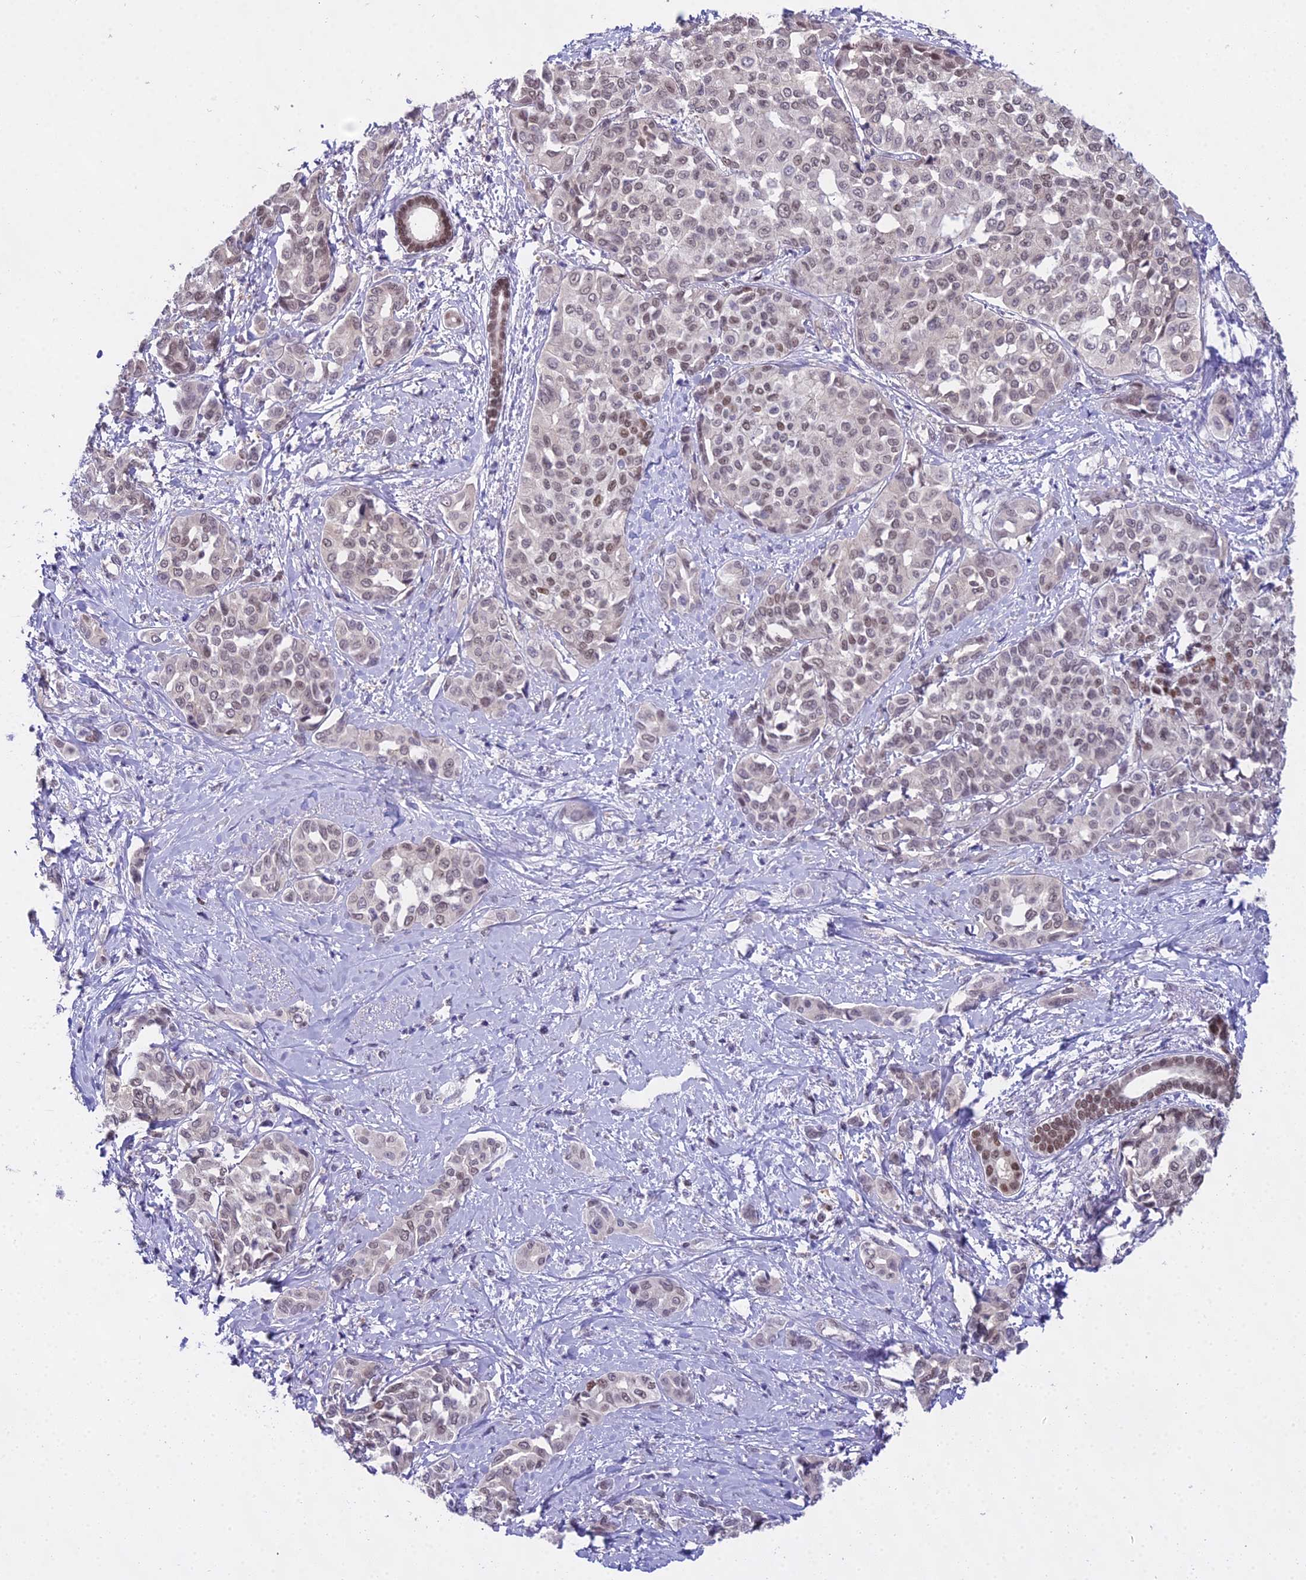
{"staining": {"intensity": "weak", "quantity": ">75%", "location": "nuclear"}, "tissue": "liver cancer", "cell_type": "Tumor cells", "image_type": "cancer", "snomed": [{"axis": "morphology", "description": "Cholangiocarcinoma"}, {"axis": "topography", "description": "Liver"}], "caption": "Protein staining reveals weak nuclear staining in approximately >75% of tumor cells in cholangiocarcinoma (liver).", "gene": "MAT2A", "patient": {"sex": "female", "age": 77}}